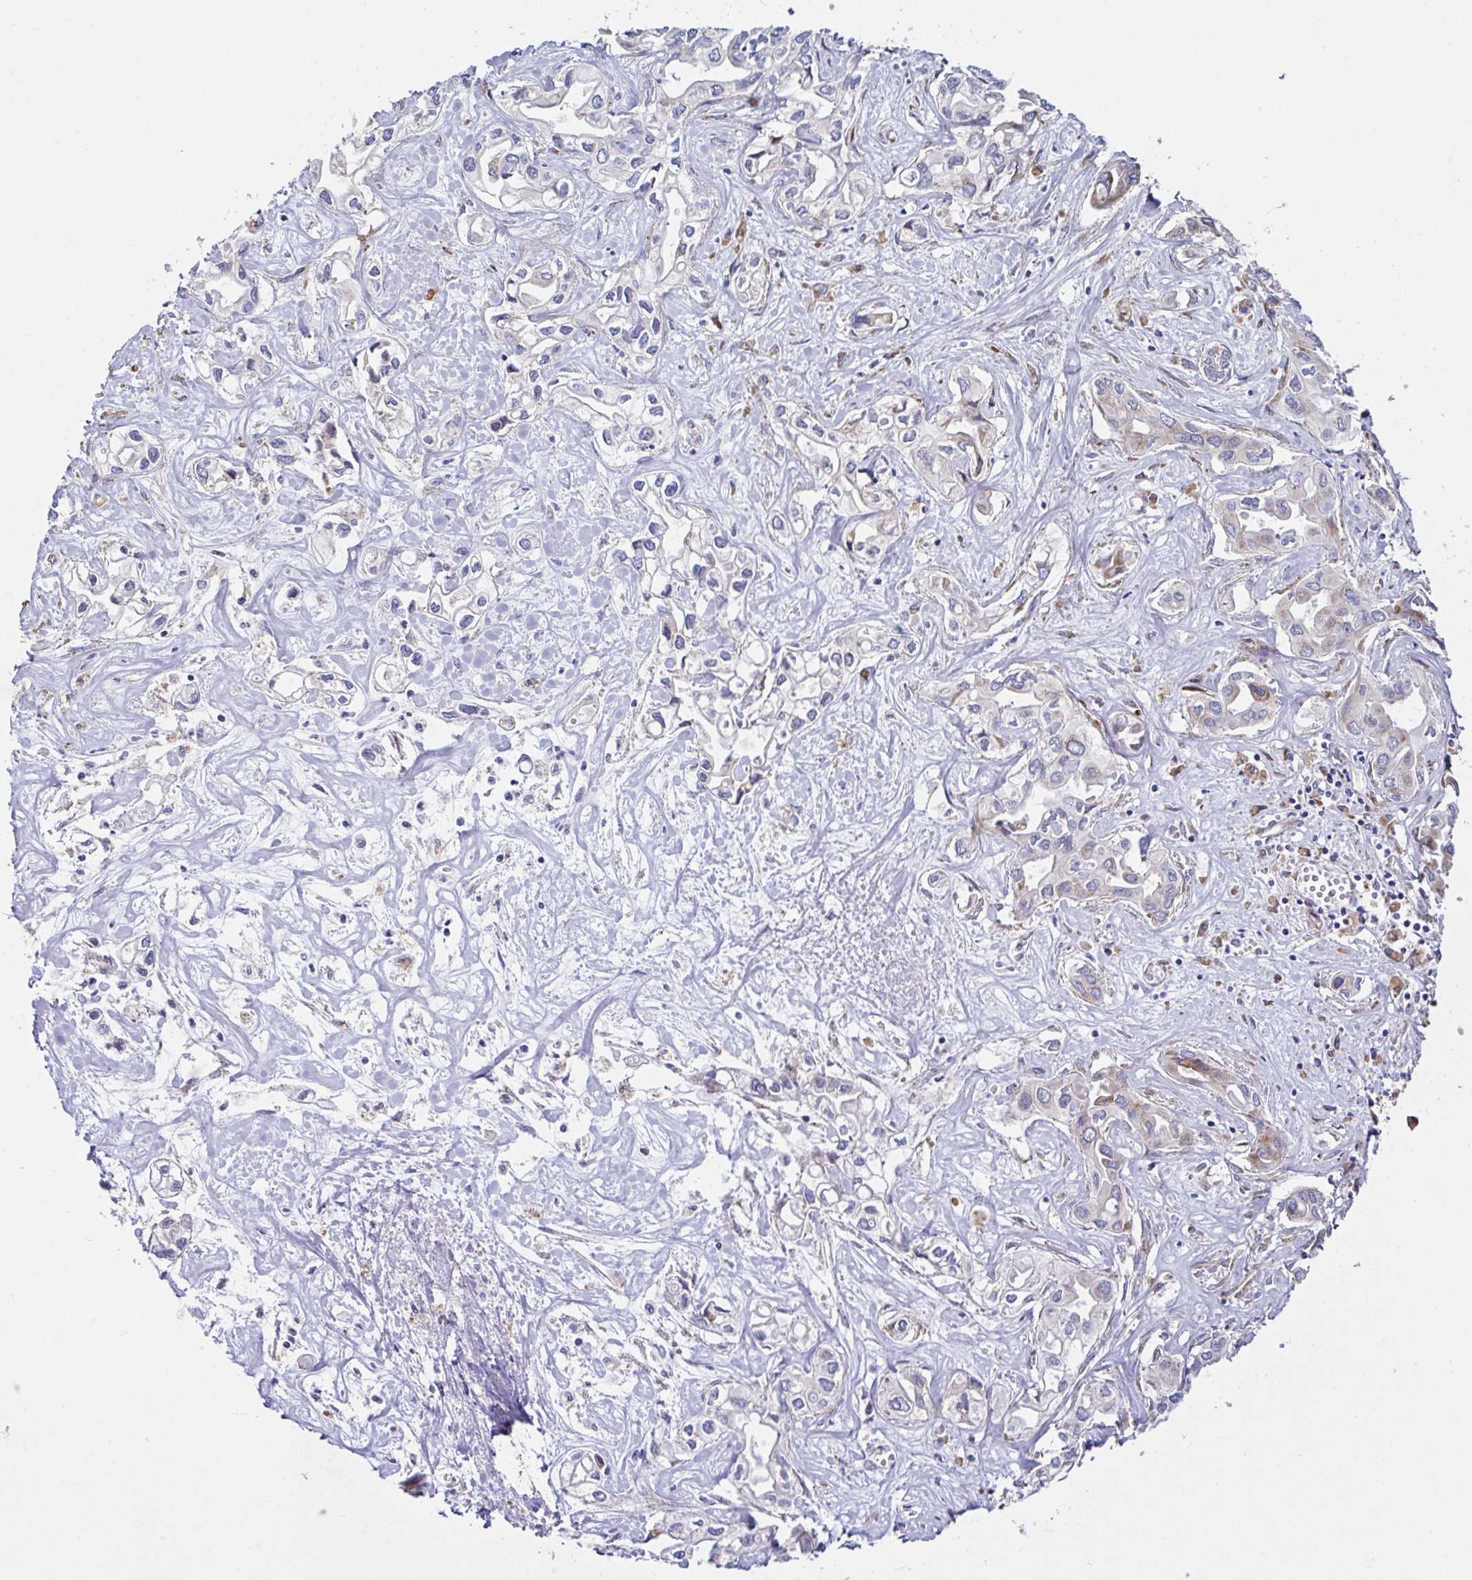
{"staining": {"intensity": "weak", "quantity": "<25%", "location": "cytoplasmic/membranous"}, "tissue": "liver cancer", "cell_type": "Tumor cells", "image_type": "cancer", "snomed": [{"axis": "morphology", "description": "Cholangiocarcinoma"}, {"axis": "topography", "description": "Liver"}], "caption": "High power microscopy histopathology image of an immunohistochemistry photomicrograph of liver cholangiocarcinoma, revealing no significant staining in tumor cells.", "gene": "FAU", "patient": {"sex": "female", "age": 64}}